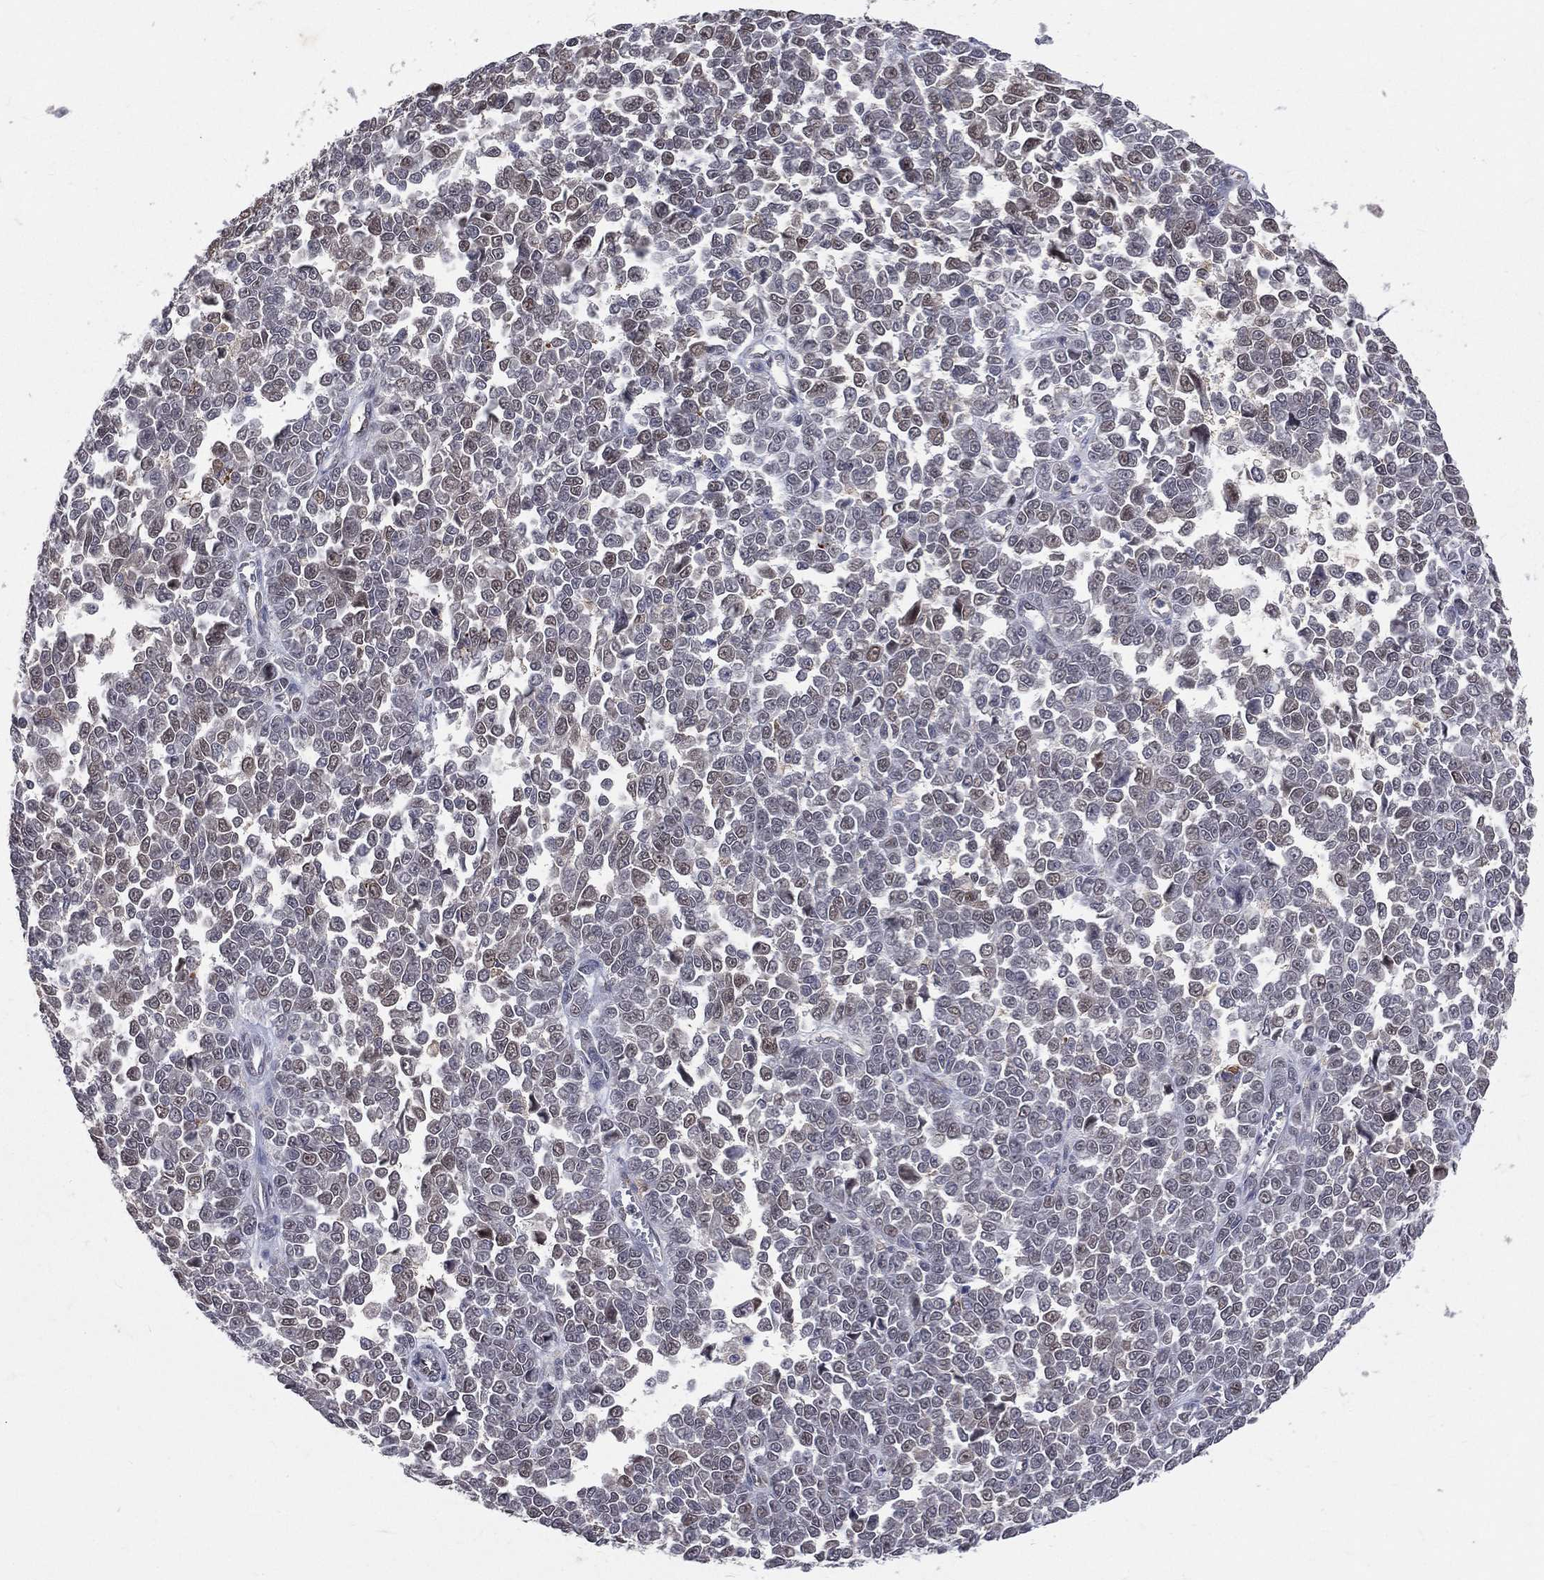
{"staining": {"intensity": "moderate", "quantity": "<25%", "location": "nuclear"}, "tissue": "melanoma", "cell_type": "Tumor cells", "image_type": "cancer", "snomed": [{"axis": "morphology", "description": "Malignant melanoma, NOS"}, {"axis": "topography", "description": "Skin"}], "caption": "Approximately <25% of tumor cells in malignant melanoma display moderate nuclear protein staining as visualized by brown immunohistochemical staining.", "gene": "GMPR2", "patient": {"sex": "female", "age": 95}}